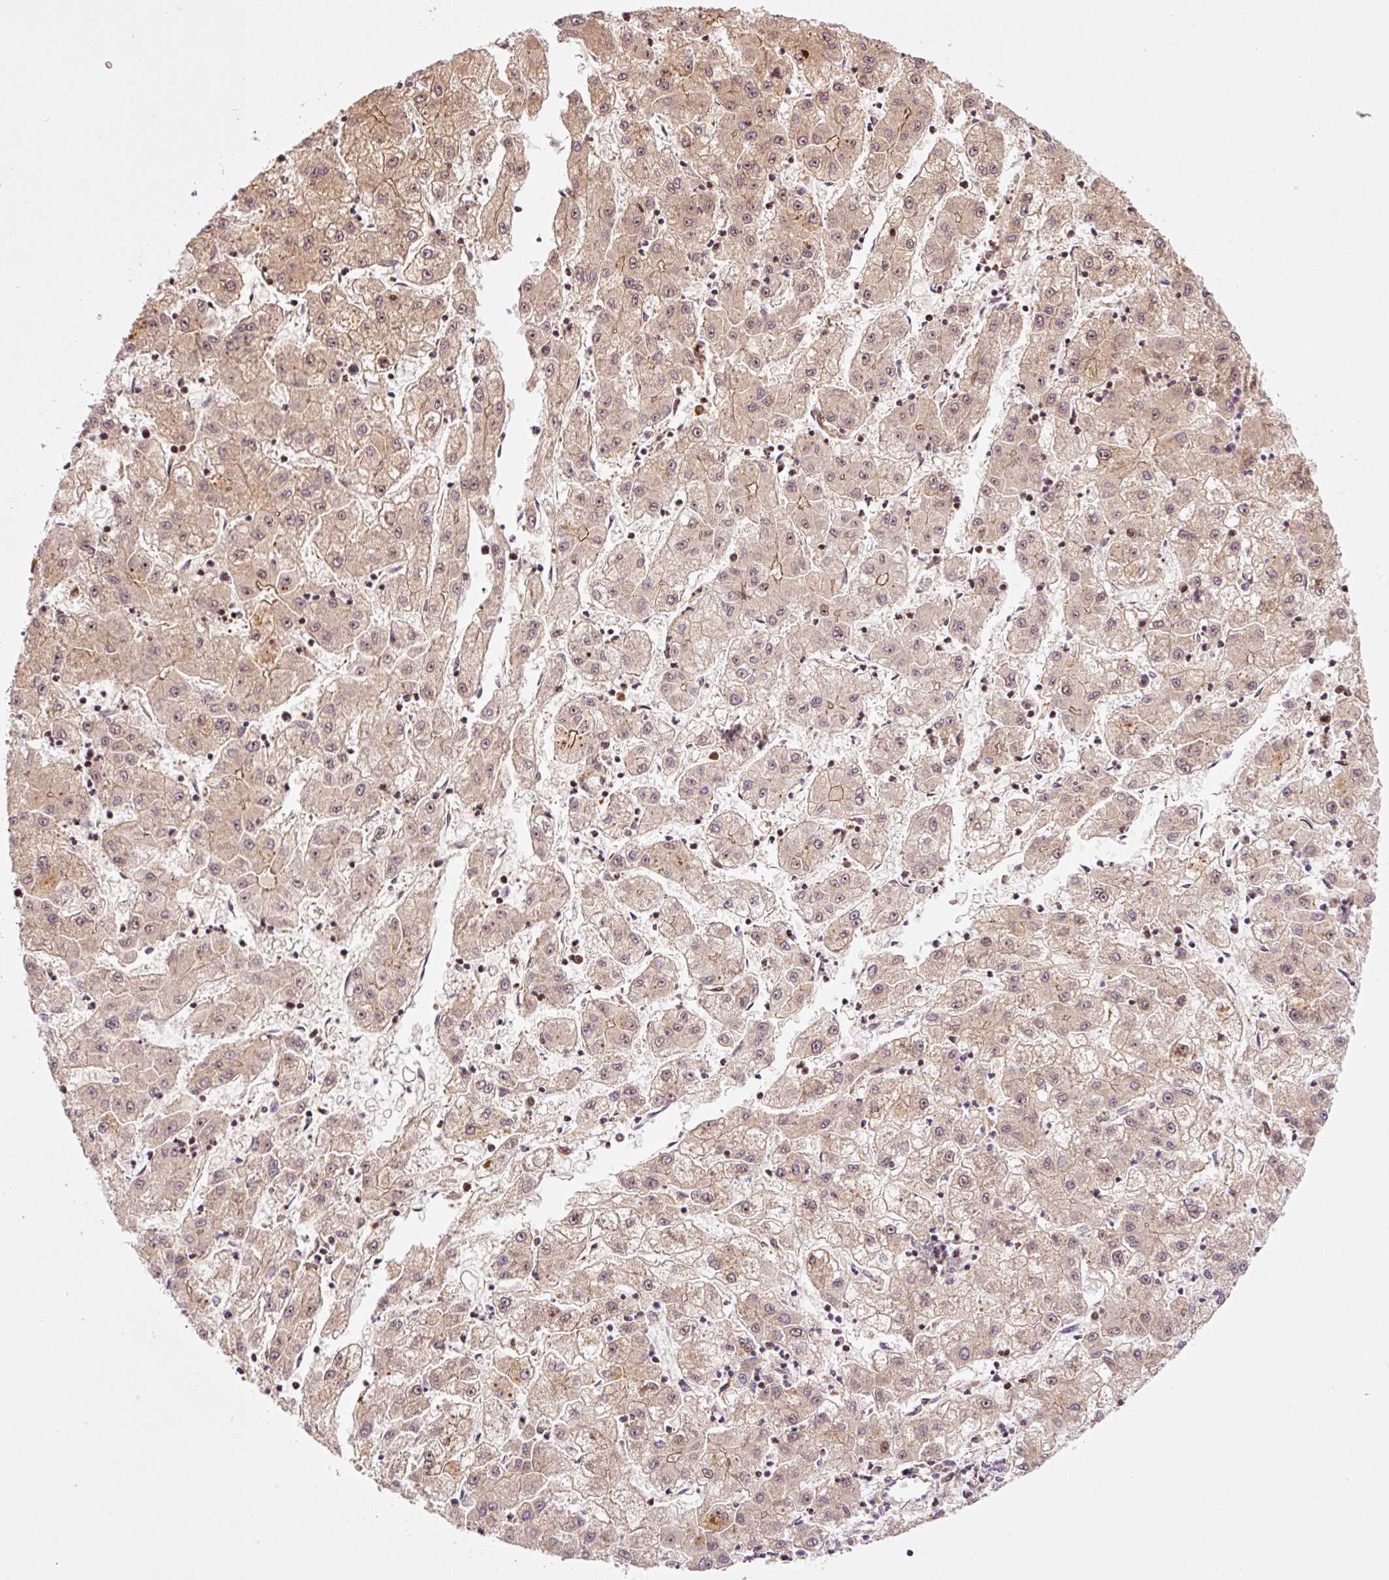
{"staining": {"intensity": "weak", "quantity": "25%-75%", "location": "cytoplasmic/membranous"}, "tissue": "liver cancer", "cell_type": "Tumor cells", "image_type": "cancer", "snomed": [{"axis": "morphology", "description": "Carcinoma, Hepatocellular, NOS"}, {"axis": "topography", "description": "Liver"}], "caption": "This is a micrograph of immunohistochemistry staining of liver hepatocellular carcinoma, which shows weak positivity in the cytoplasmic/membranous of tumor cells.", "gene": "ANKRD20A1", "patient": {"sex": "male", "age": 72}}